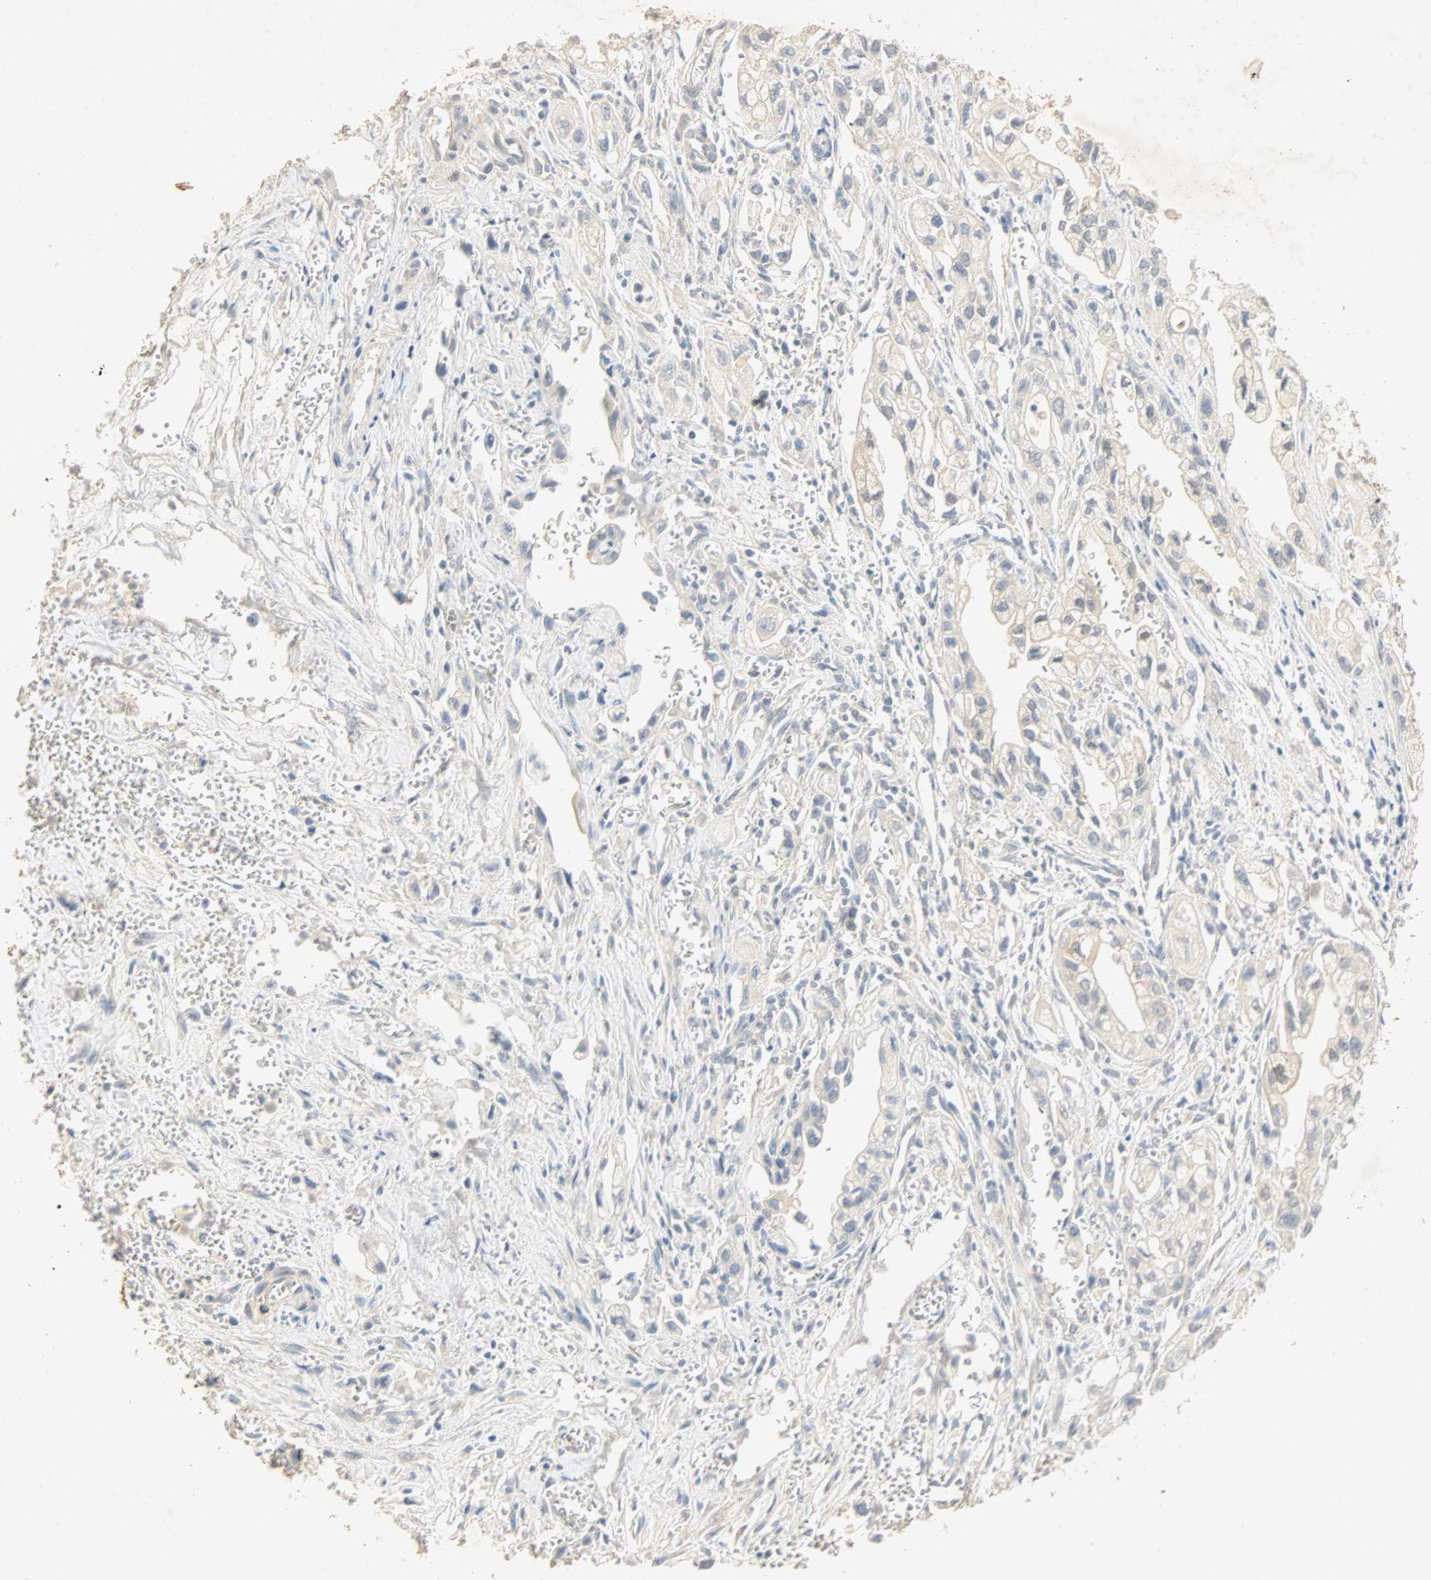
{"staining": {"intensity": "negative", "quantity": "none", "location": "none"}, "tissue": "pancreatic cancer", "cell_type": "Tumor cells", "image_type": "cancer", "snomed": [{"axis": "morphology", "description": "Adenocarcinoma, NOS"}, {"axis": "topography", "description": "Pancreas"}], "caption": "Pancreatic adenocarcinoma stained for a protein using IHC displays no expression tumor cells.", "gene": "SELENBP1", "patient": {"sex": "male", "age": 74}}